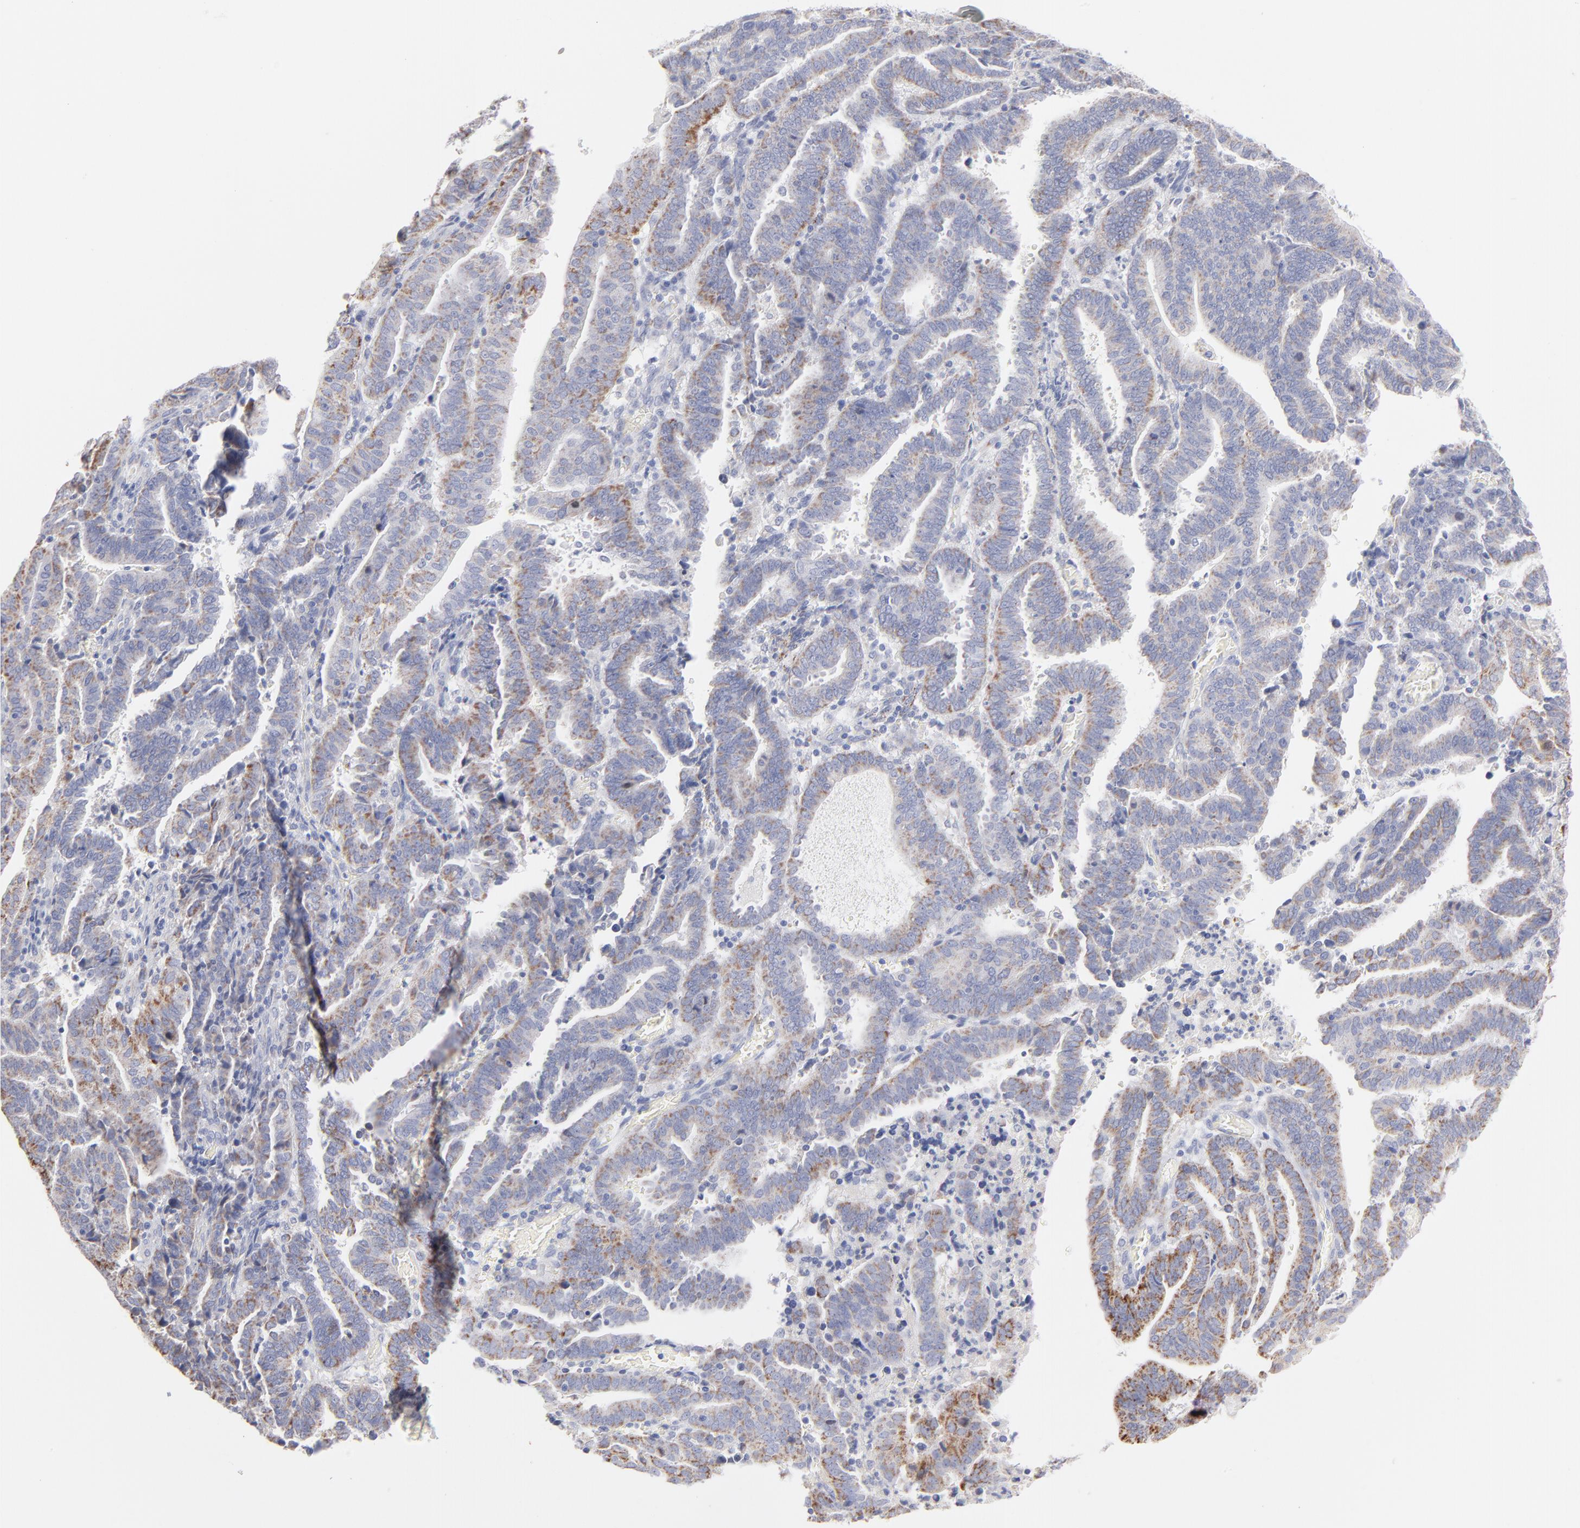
{"staining": {"intensity": "weak", "quantity": "25%-75%", "location": "cytoplasmic/membranous"}, "tissue": "endometrial cancer", "cell_type": "Tumor cells", "image_type": "cancer", "snomed": [{"axis": "morphology", "description": "Adenocarcinoma, NOS"}, {"axis": "topography", "description": "Uterus"}], "caption": "Immunohistochemical staining of human adenocarcinoma (endometrial) displays low levels of weak cytoplasmic/membranous positivity in approximately 25%-75% of tumor cells.", "gene": "TST", "patient": {"sex": "female", "age": 83}}